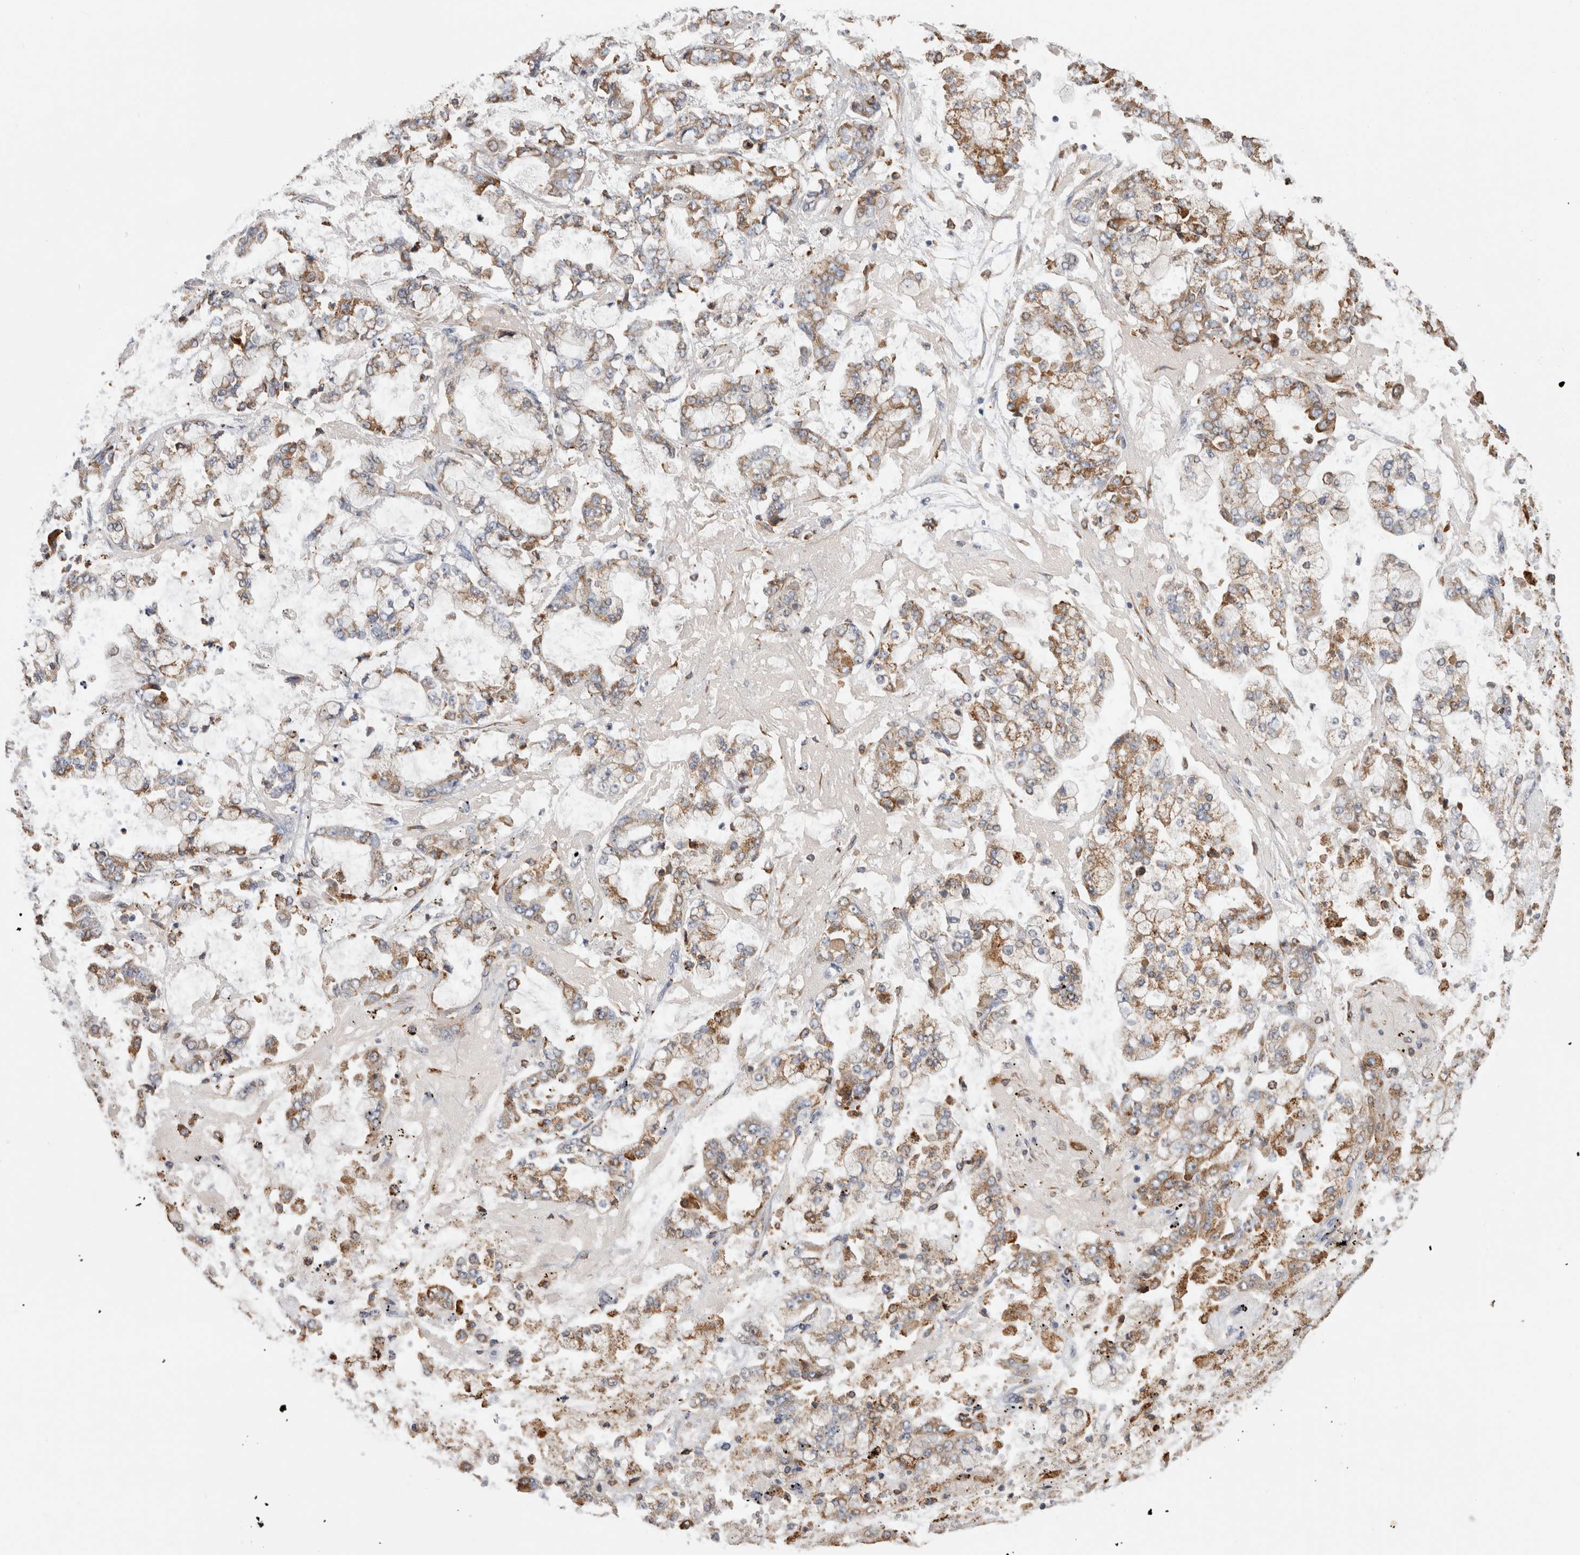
{"staining": {"intensity": "moderate", "quantity": ">75%", "location": "cytoplasmic/membranous"}, "tissue": "stomach cancer", "cell_type": "Tumor cells", "image_type": "cancer", "snomed": [{"axis": "morphology", "description": "Adenocarcinoma, NOS"}, {"axis": "topography", "description": "Stomach"}], "caption": "This histopathology image demonstrates IHC staining of stomach cancer, with medium moderate cytoplasmic/membranous staining in approximately >75% of tumor cells.", "gene": "LRPAP1", "patient": {"sex": "male", "age": 76}}